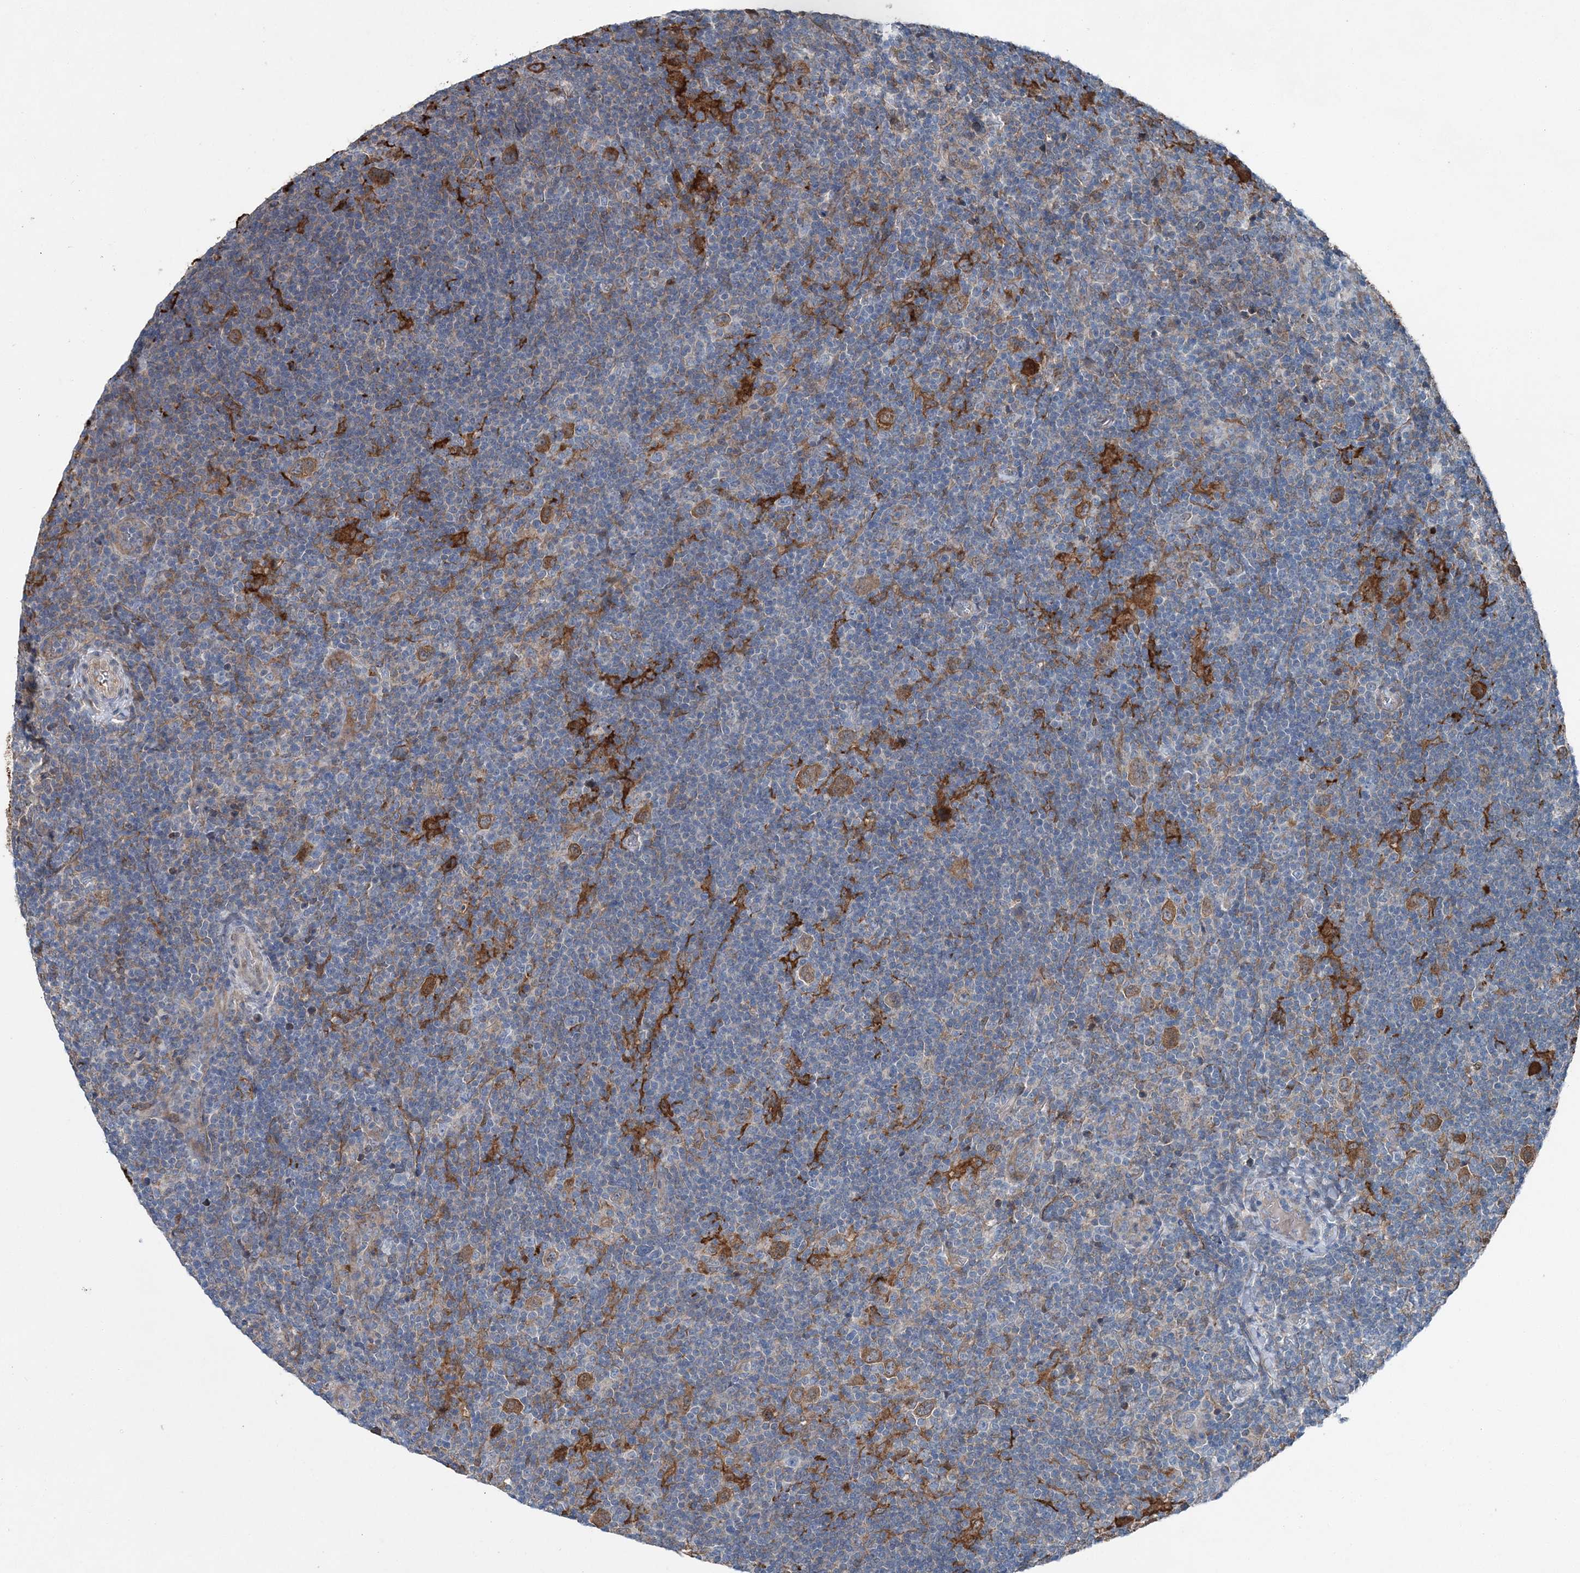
{"staining": {"intensity": "moderate", "quantity": ">75%", "location": "cytoplasmic/membranous"}, "tissue": "lymphoma", "cell_type": "Tumor cells", "image_type": "cancer", "snomed": [{"axis": "morphology", "description": "Hodgkin's disease, NOS"}, {"axis": "topography", "description": "Lymph node"}], "caption": "Protein positivity by IHC shows moderate cytoplasmic/membranous positivity in approximately >75% of tumor cells in Hodgkin's disease.", "gene": "SPOPL", "patient": {"sex": "female", "age": 57}}